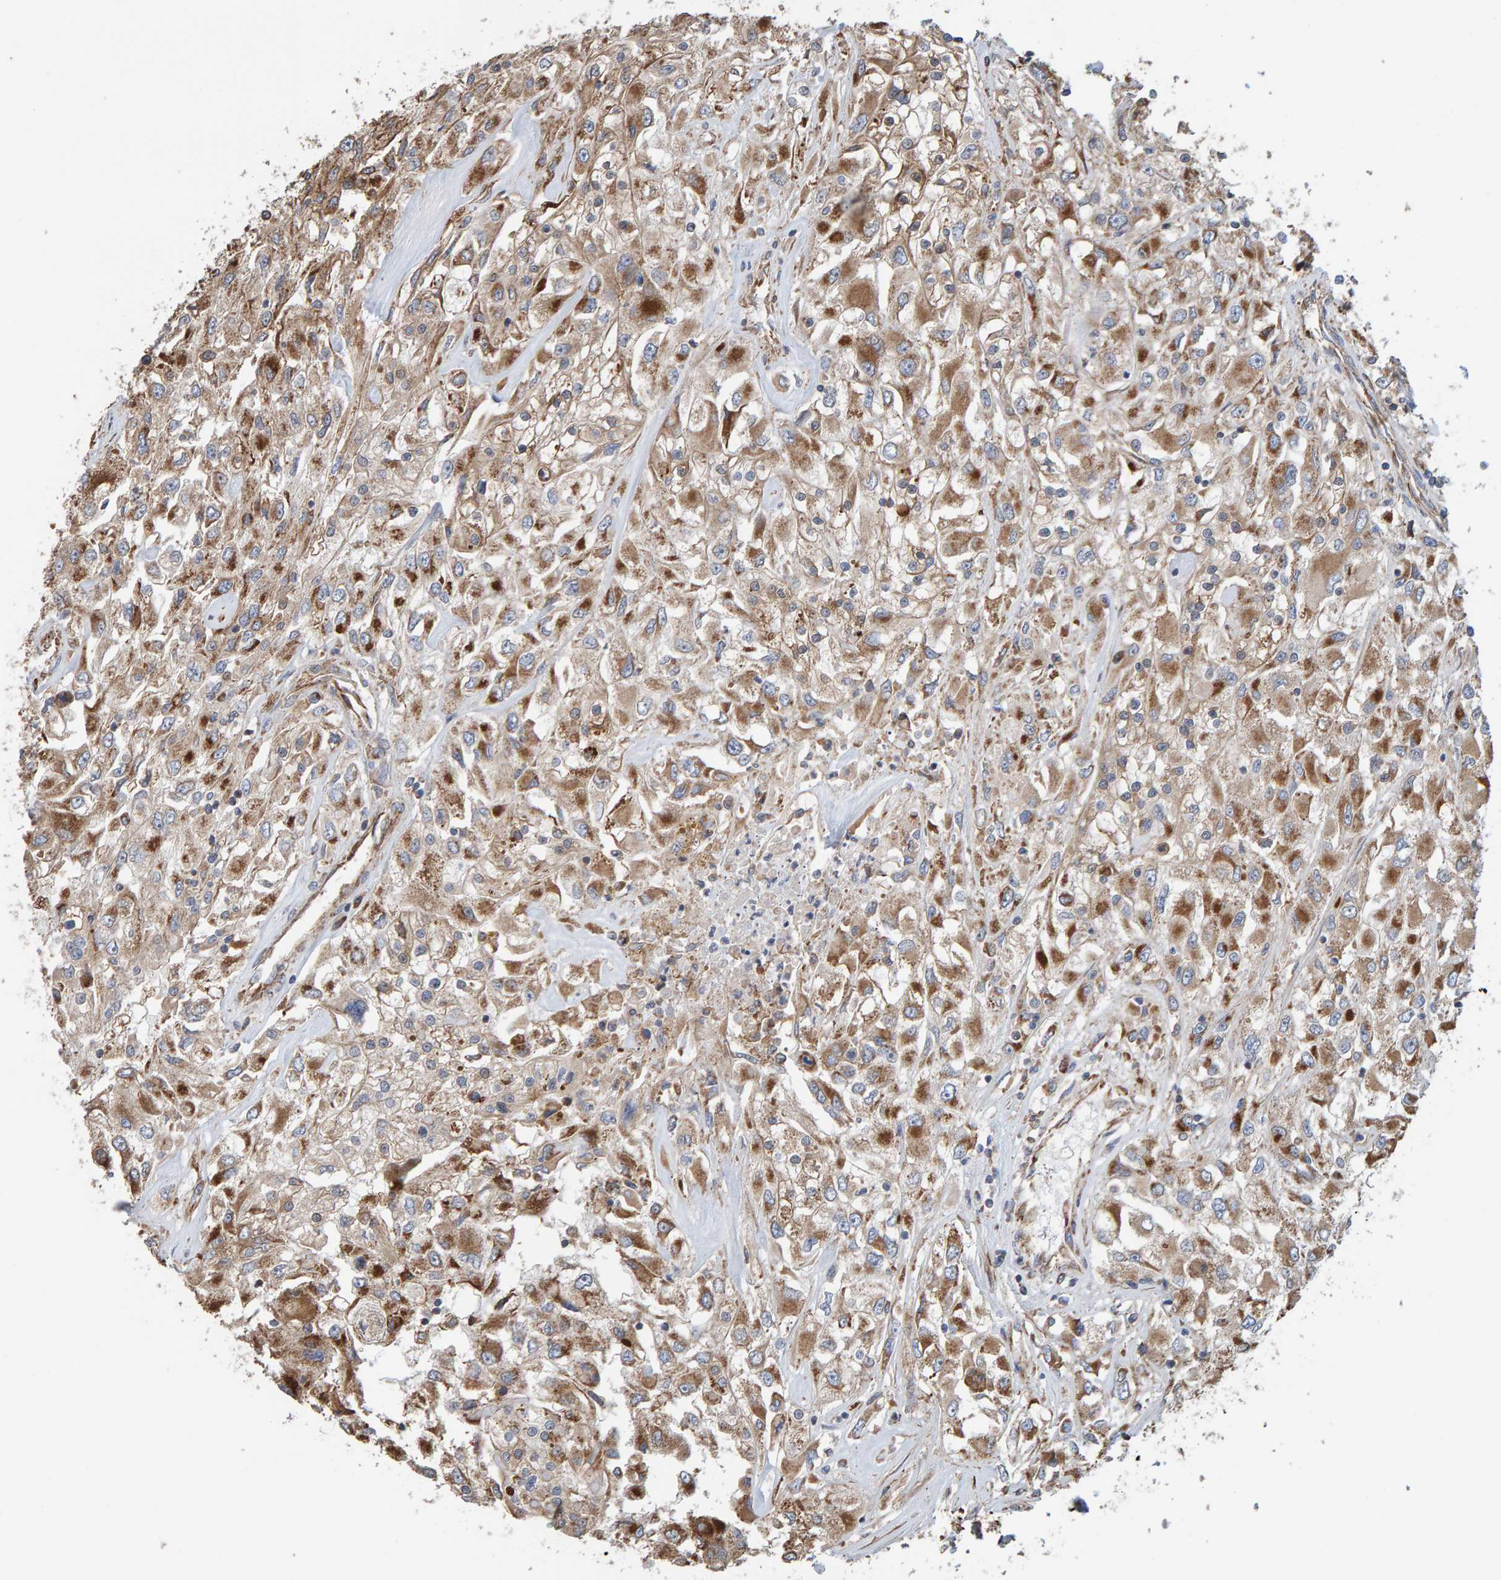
{"staining": {"intensity": "moderate", "quantity": ">75%", "location": "cytoplasmic/membranous"}, "tissue": "renal cancer", "cell_type": "Tumor cells", "image_type": "cancer", "snomed": [{"axis": "morphology", "description": "Adenocarcinoma, NOS"}, {"axis": "topography", "description": "Kidney"}], "caption": "Renal cancer (adenocarcinoma) stained with a brown dye reveals moderate cytoplasmic/membranous positive staining in about >75% of tumor cells.", "gene": "MRPL45", "patient": {"sex": "female", "age": 52}}